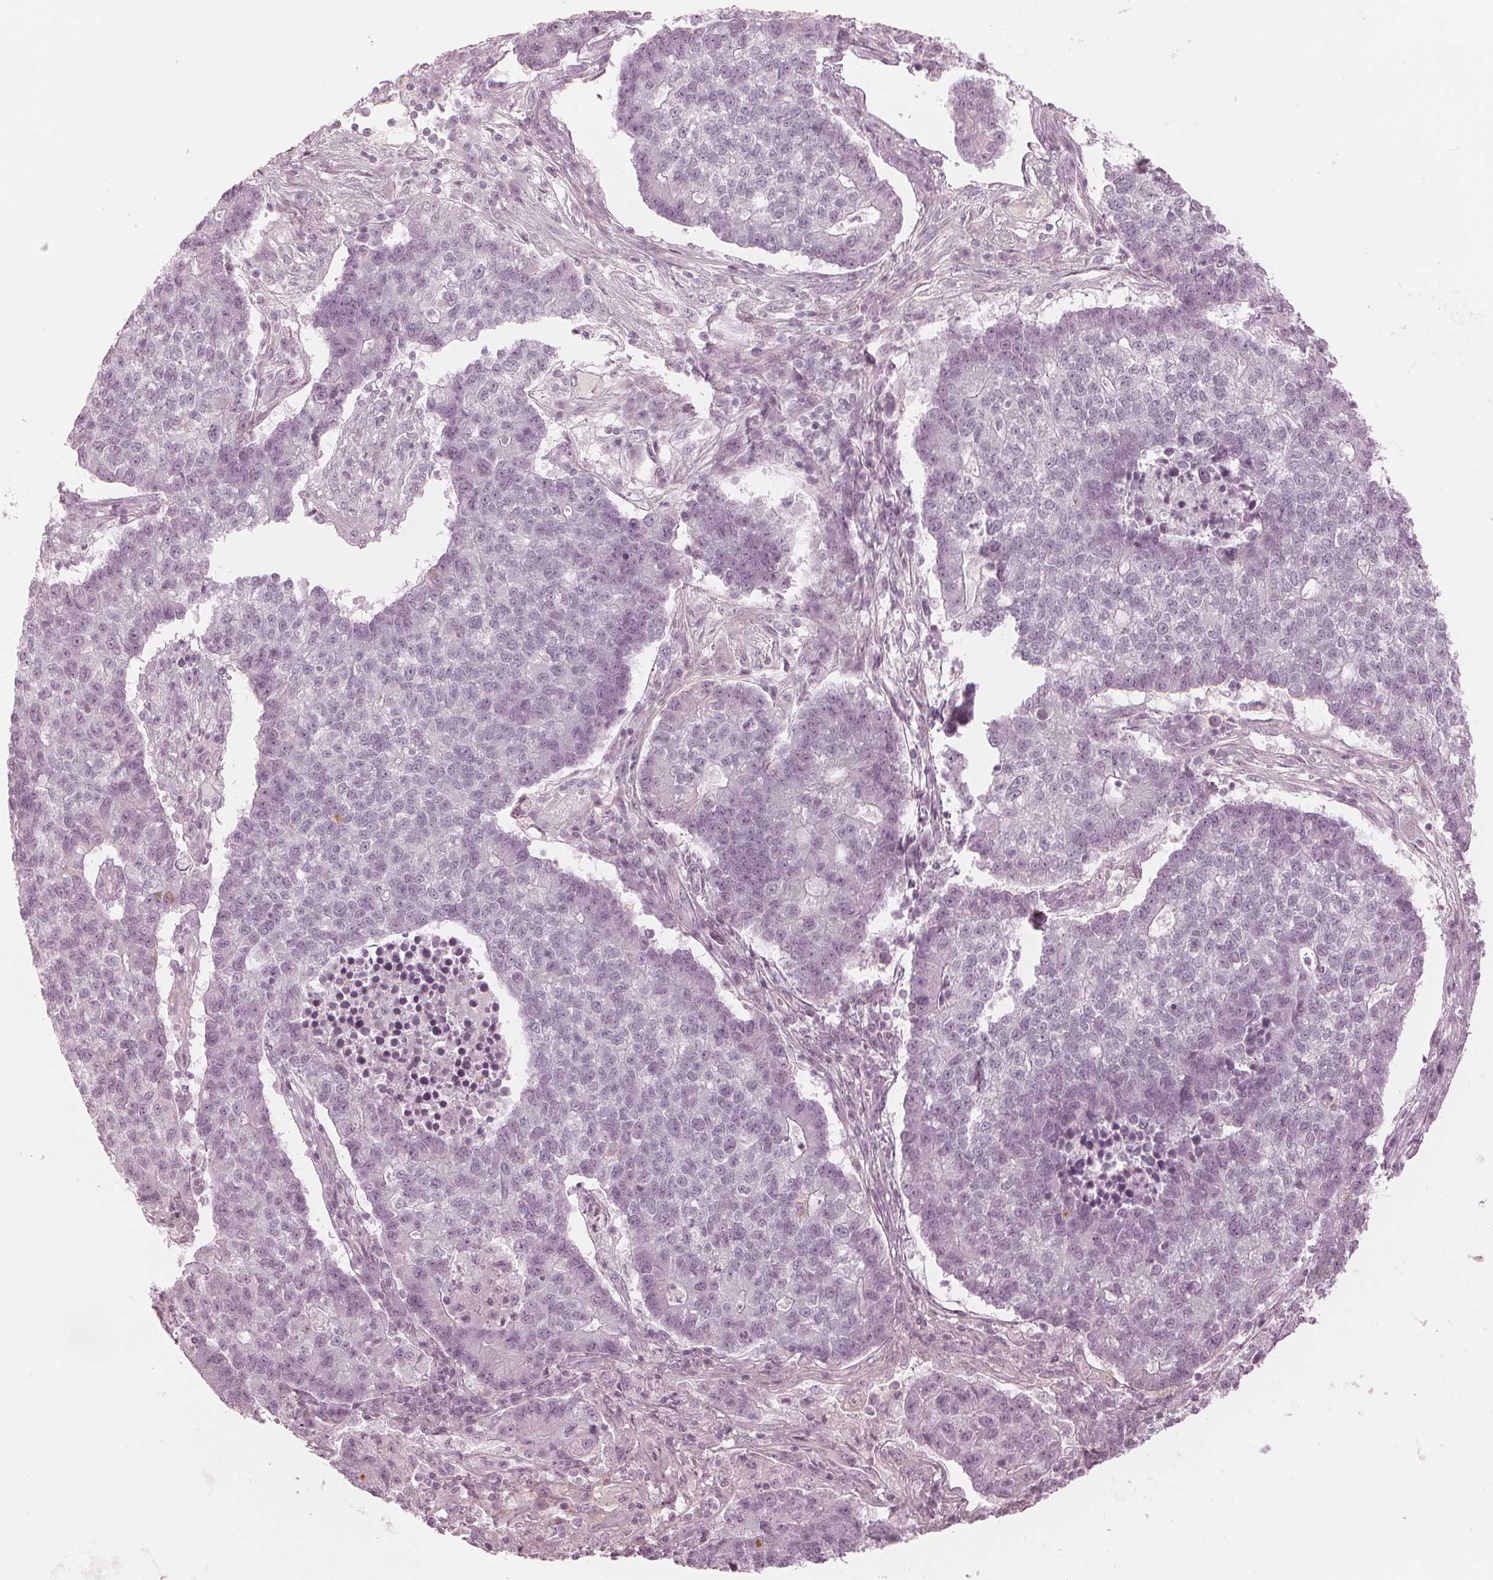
{"staining": {"intensity": "negative", "quantity": "none", "location": "none"}, "tissue": "lung cancer", "cell_type": "Tumor cells", "image_type": "cancer", "snomed": [{"axis": "morphology", "description": "Adenocarcinoma, NOS"}, {"axis": "topography", "description": "Lung"}], "caption": "High power microscopy photomicrograph of an IHC micrograph of adenocarcinoma (lung), revealing no significant expression in tumor cells. Brightfield microscopy of immunohistochemistry stained with DAB (3,3'-diaminobenzidine) (brown) and hematoxylin (blue), captured at high magnification.", "gene": "PAEP", "patient": {"sex": "male", "age": 57}}